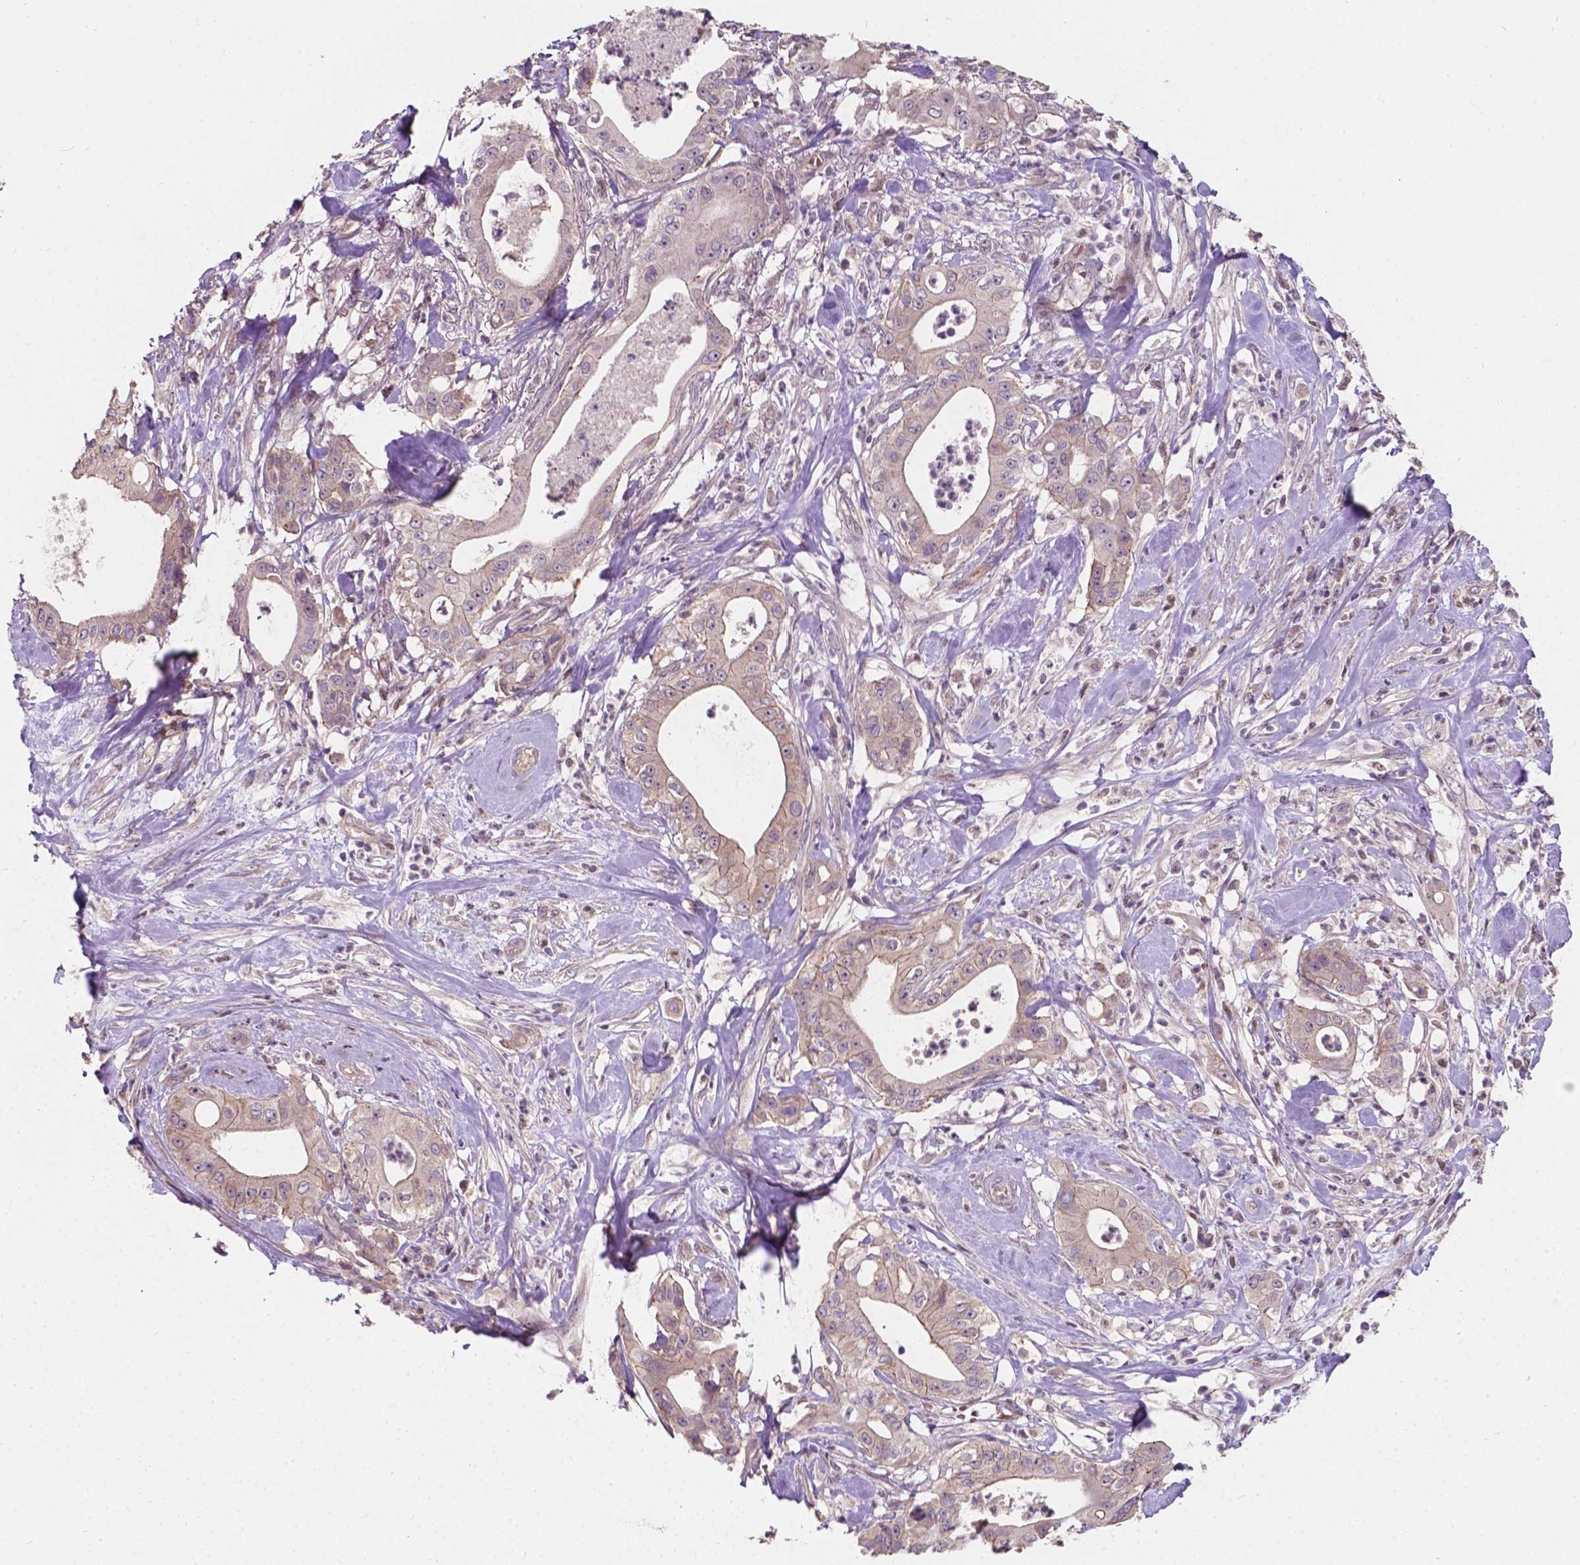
{"staining": {"intensity": "weak", "quantity": "25%-75%", "location": "cytoplasmic/membranous"}, "tissue": "pancreatic cancer", "cell_type": "Tumor cells", "image_type": "cancer", "snomed": [{"axis": "morphology", "description": "Adenocarcinoma, NOS"}, {"axis": "topography", "description": "Pancreas"}], "caption": "There is low levels of weak cytoplasmic/membranous staining in tumor cells of pancreatic cancer, as demonstrated by immunohistochemical staining (brown color).", "gene": "DUSP16", "patient": {"sex": "male", "age": 71}}